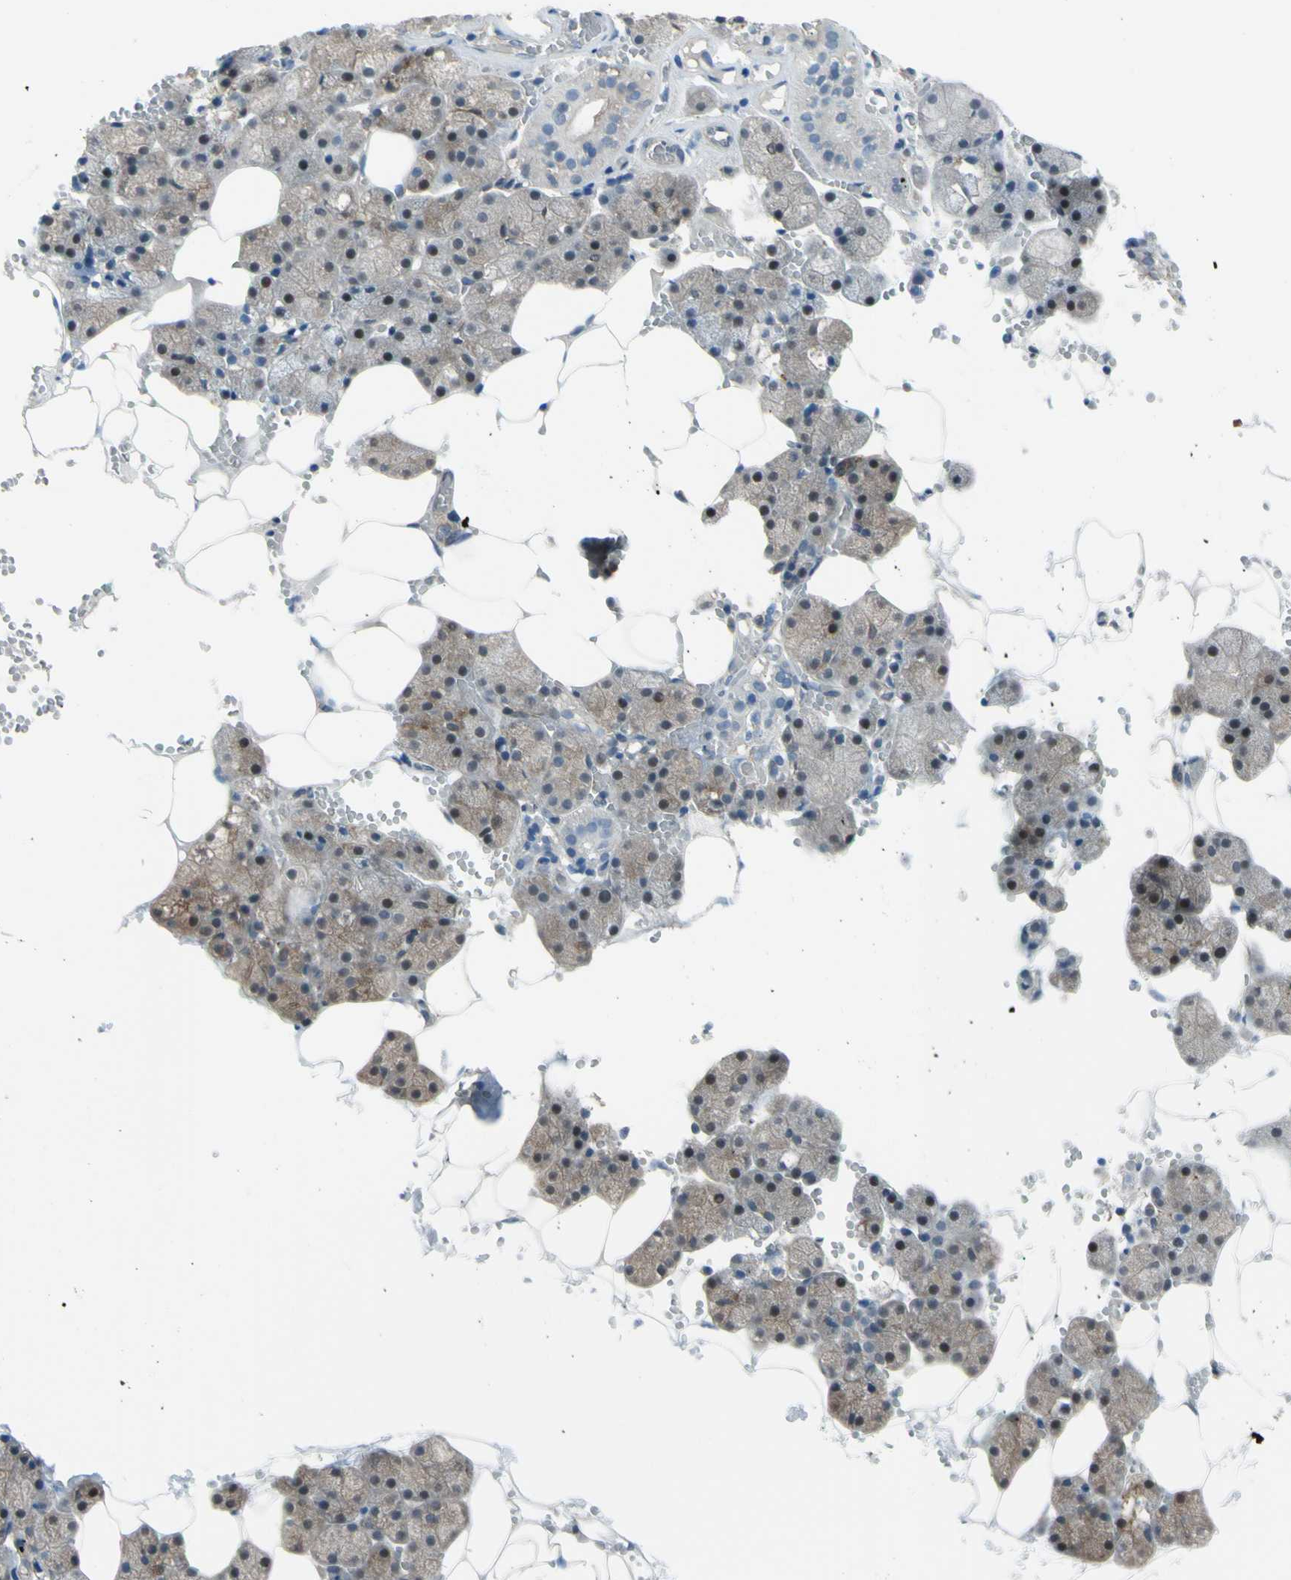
{"staining": {"intensity": "moderate", "quantity": ">75%", "location": "cytoplasmic/membranous"}, "tissue": "salivary gland", "cell_type": "Glandular cells", "image_type": "normal", "snomed": [{"axis": "morphology", "description": "Normal tissue, NOS"}, {"axis": "topography", "description": "Salivary gland"}], "caption": "The photomicrograph displays a brown stain indicating the presence of a protein in the cytoplasmic/membranous of glandular cells in salivary gland. (DAB = brown stain, brightfield microscopy at high magnification).", "gene": "YWHAQ", "patient": {"sex": "male", "age": 62}}